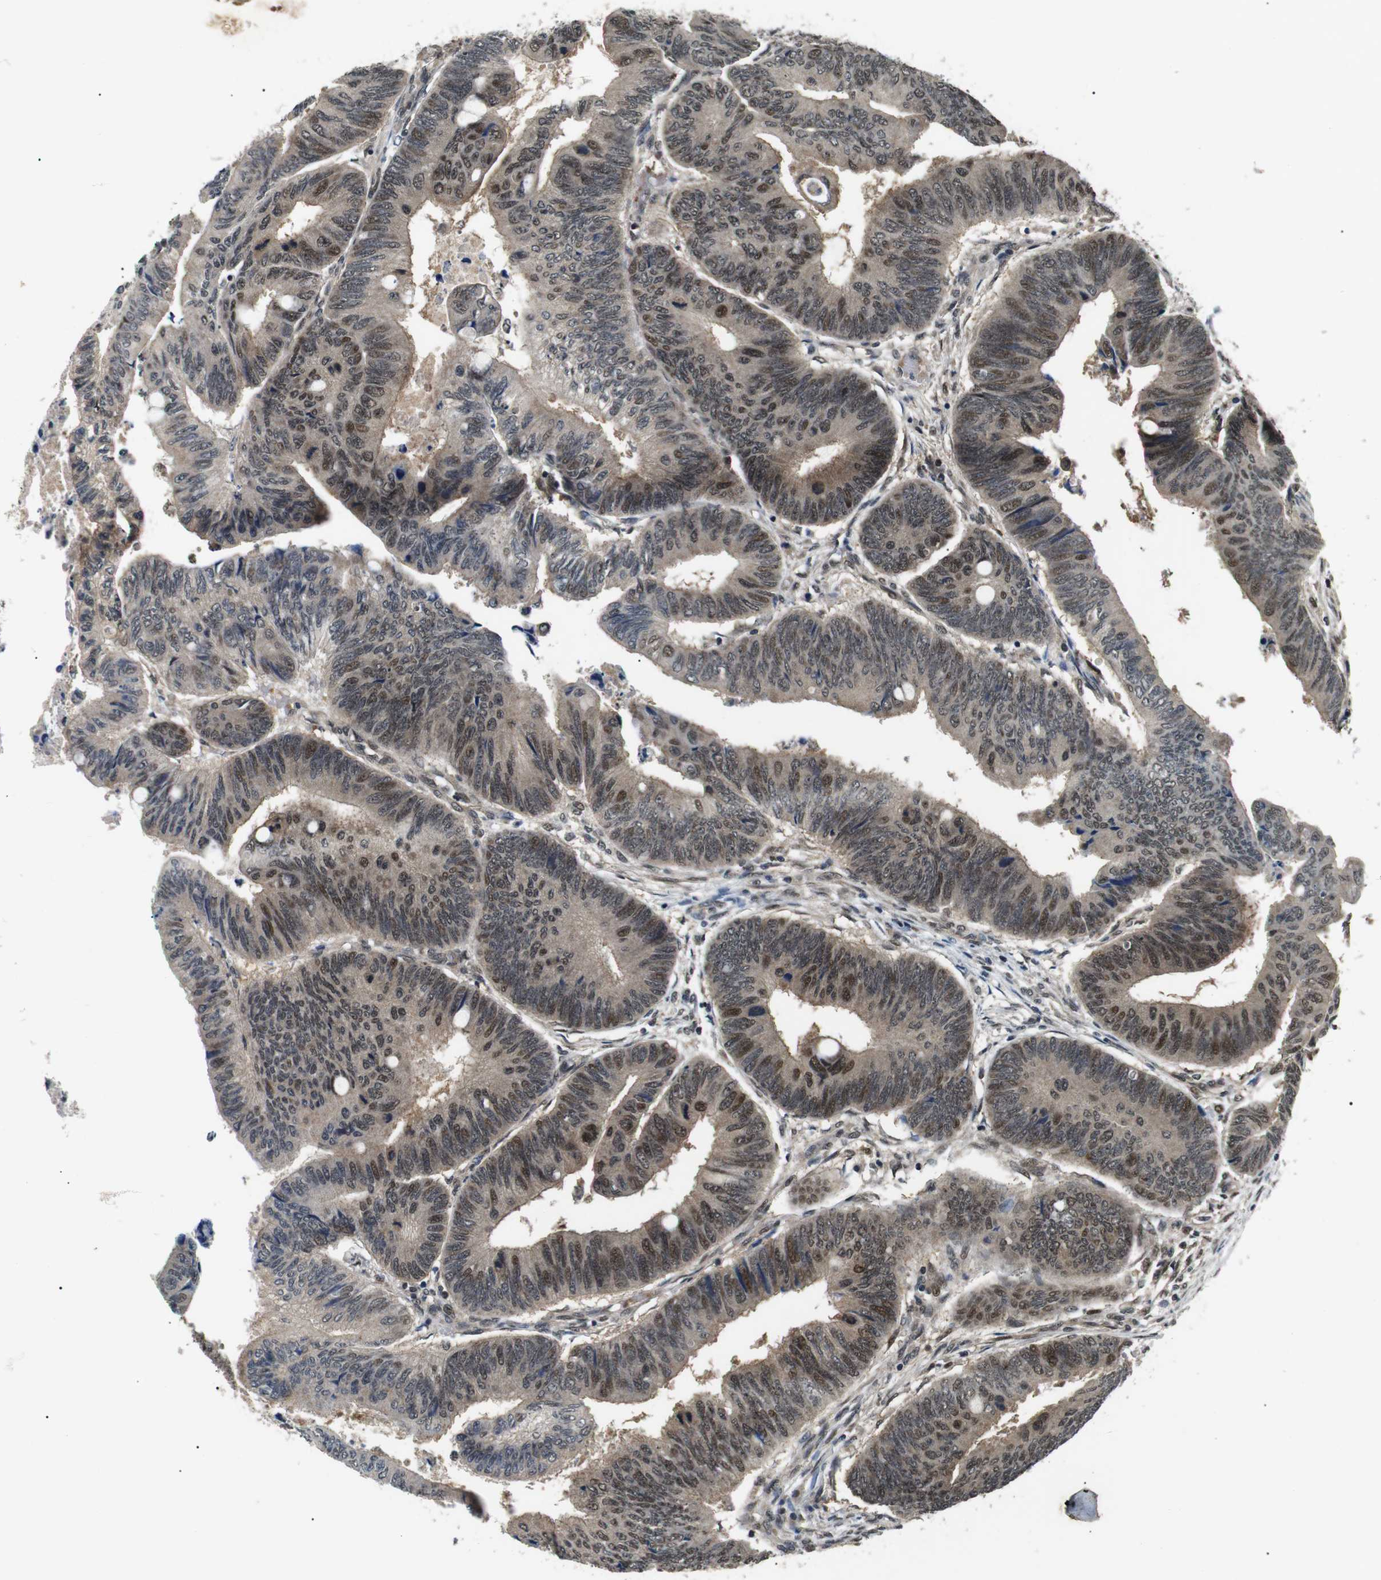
{"staining": {"intensity": "moderate", "quantity": "25%-75%", "location": "cytoplasmic/membranous,nuclear"}, "tissue": "colorectal cancer", "cell_type": "Tumor cells", "image_type": "cancer", "snomed": [{"axis": "morphology", "description": "Normal tissue, NOS"}, {"axis": "morphology", "description": "Adenocarcinoma, NOS"}, {"axis": "topography", "description": "Rectum"}, {"axis": "topography", "description": "Peripheral nerve tissue"}], "caption": "Immunohistochemical staining of colorectal cancer (adenocarcinoma) exhibits medium levels of moderate cytoplasmic/membranous and nuclear protein positivity in about 25%-75% of tumor cells. Immunohistochemistry stains the protein of interest in brown and the nuclei are stained blue.", "gene": "SKP1", "patient": {"sex": "male", "age": 92}}